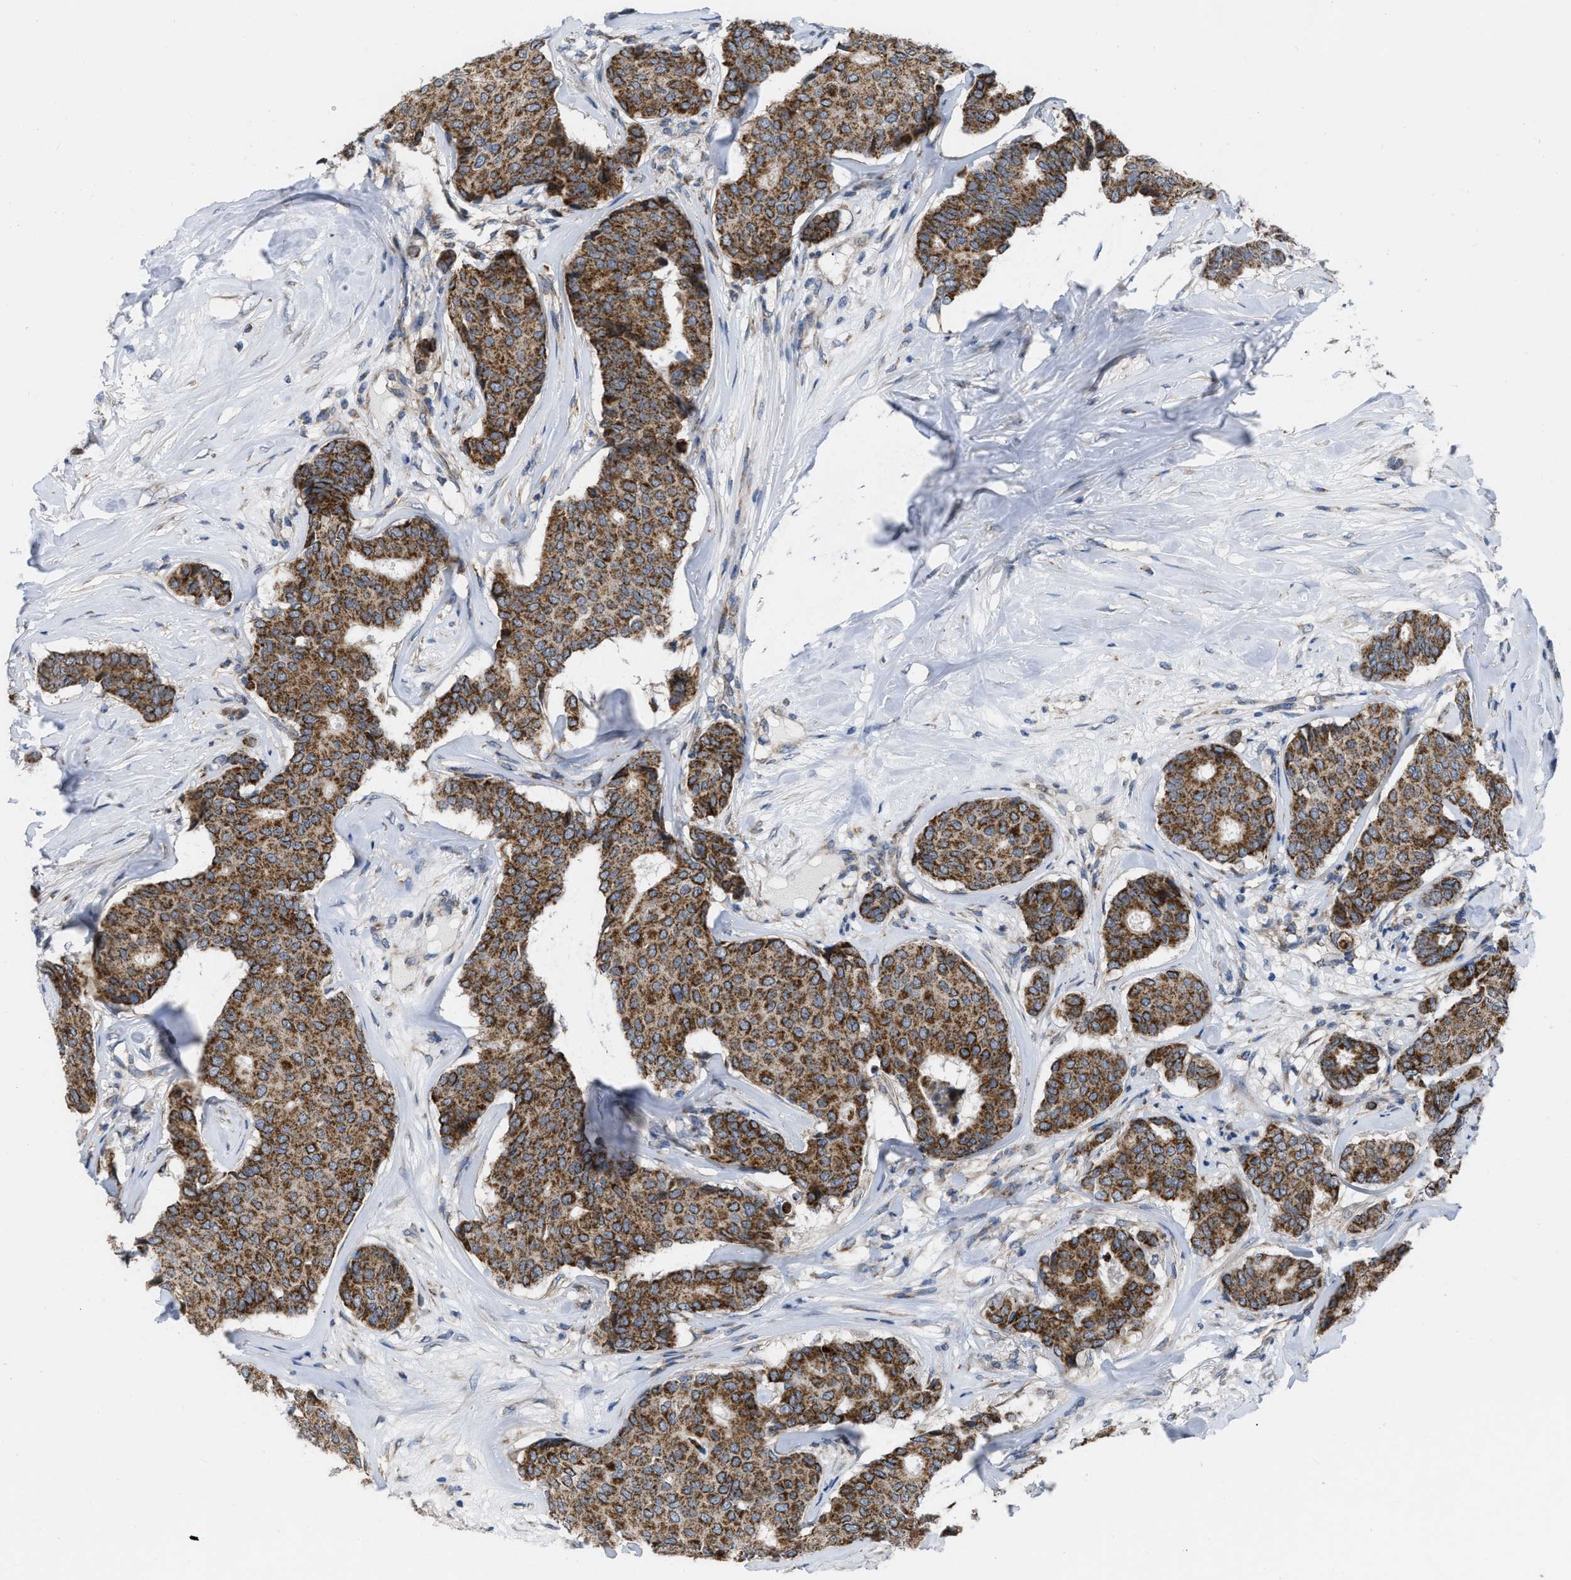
{"staining": {"intensity": "strong", "quantity": ">75%", "location": "cytoplasmic/membranous"}, "tissue": "breast cancer", "cell_type": "Tumor cells", "image_type": "cancer", "snomed": [{"axis": "morphology", "description": "Duct carcinoma"}, {"axis": "topography", "description": "Breast"}], "caption": "Immunohistochemical staining of breast invasive ductal carcinoma reveals strong cytoplasmic/membranous protein staining in approximately >75% of tumor cells. The protein is stained brown, and the nuclei are stained in blue (DAB IHC with brightfield microscopy, high magnification).", "gene": "AKAP1", "patient": {"sex": "female", "age": 75}}